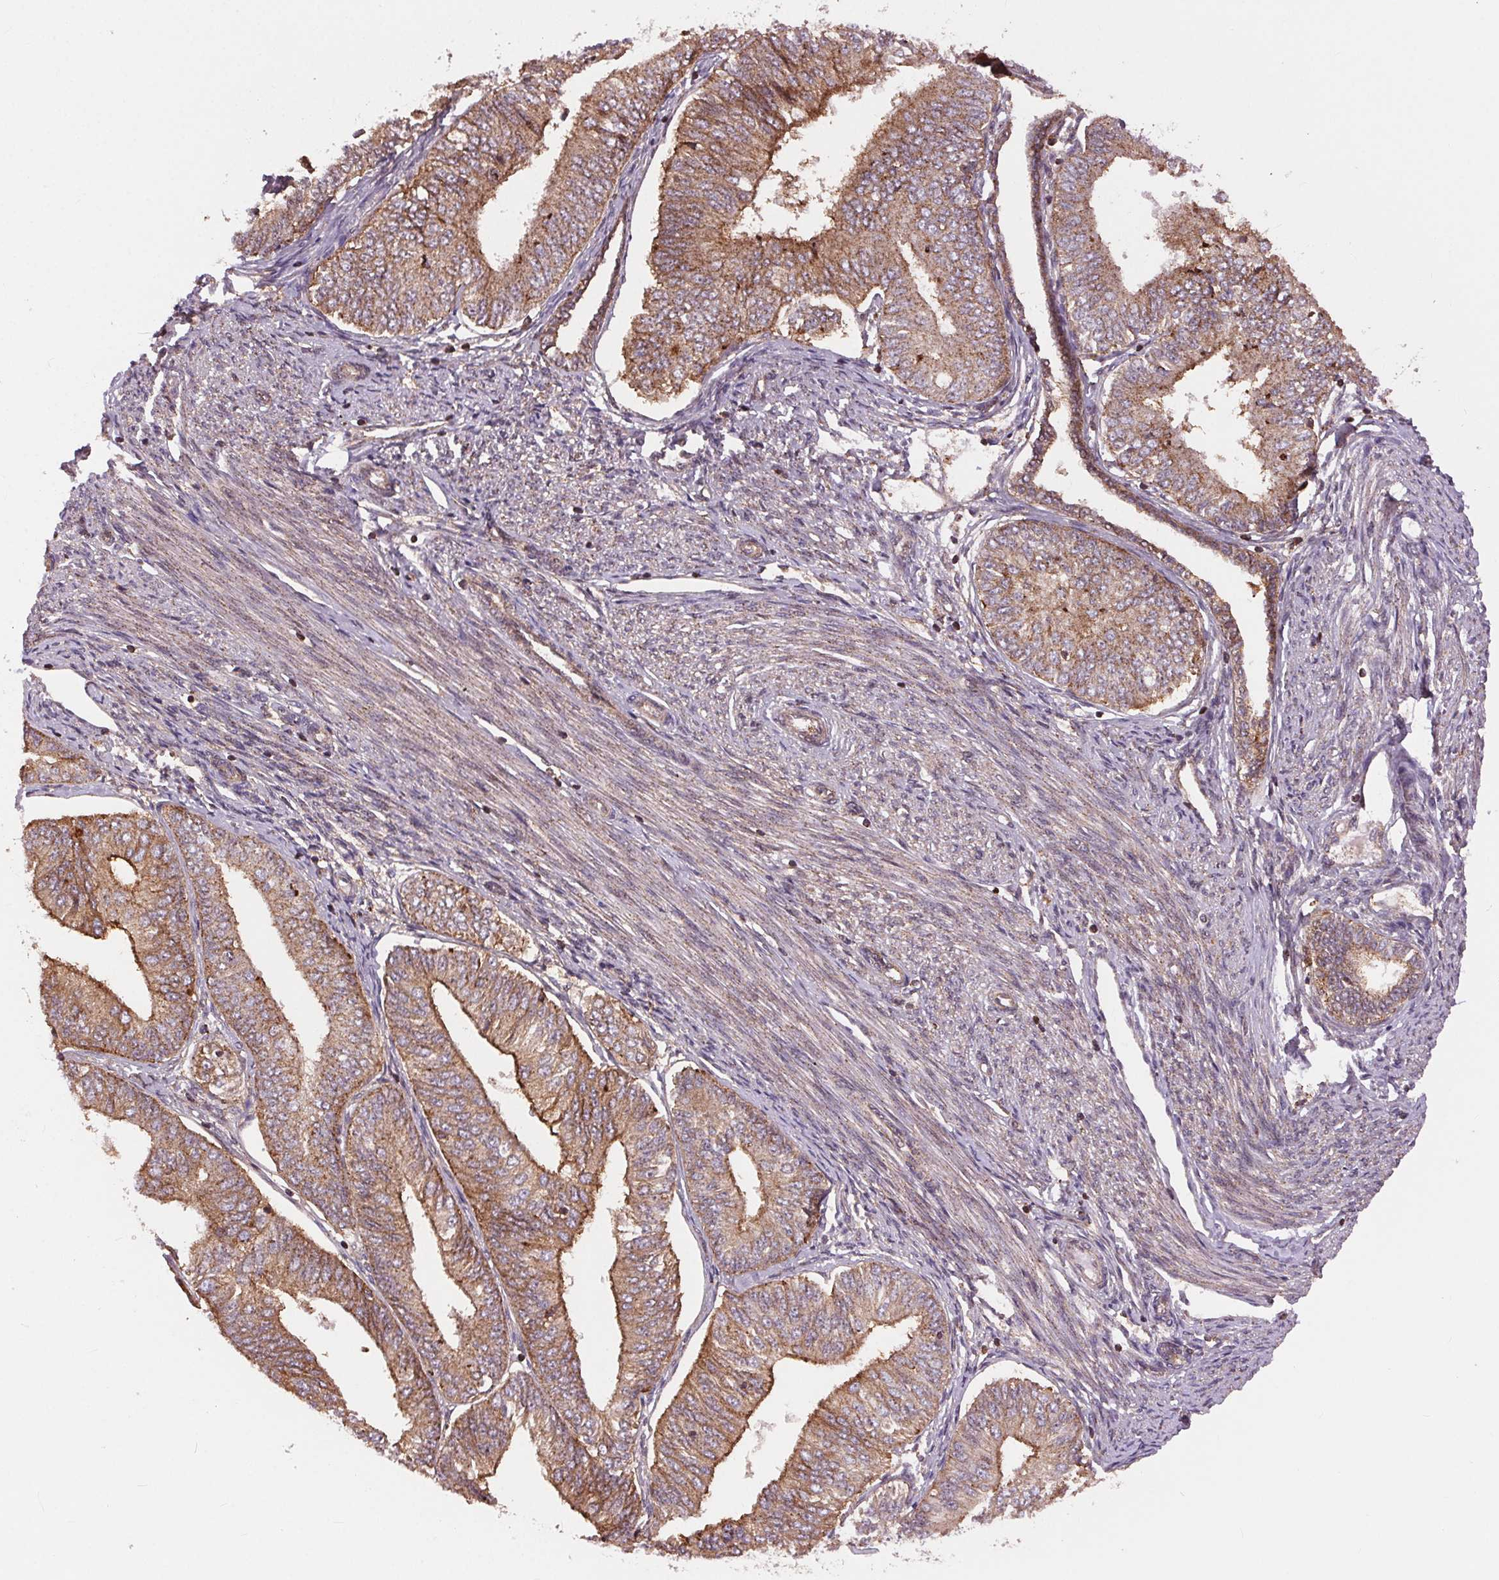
{"staining": {"intensity": "moderate", "quantity": ">75%", "location": "cytoplasmic/membranous"}, "tissue": "endometrial cancer", "cell_type": "Tumor cells", "image_type": "cancer", "snomed": [{"axis": "morphology", "description": "Adenocarcinoma, NOS"}, {"axis": "topography", "description": "Endometrium"}], "caption": "Tumor cells display medium levels of moderate cytoplasmic/membranous staining in approximately >75% of cells in human endometrial cancer. (Brightfield microscopy of DAB IHC at high magnification).", "gene": "CHMP4B", "patient": {"sex": "female", "age": 58}}